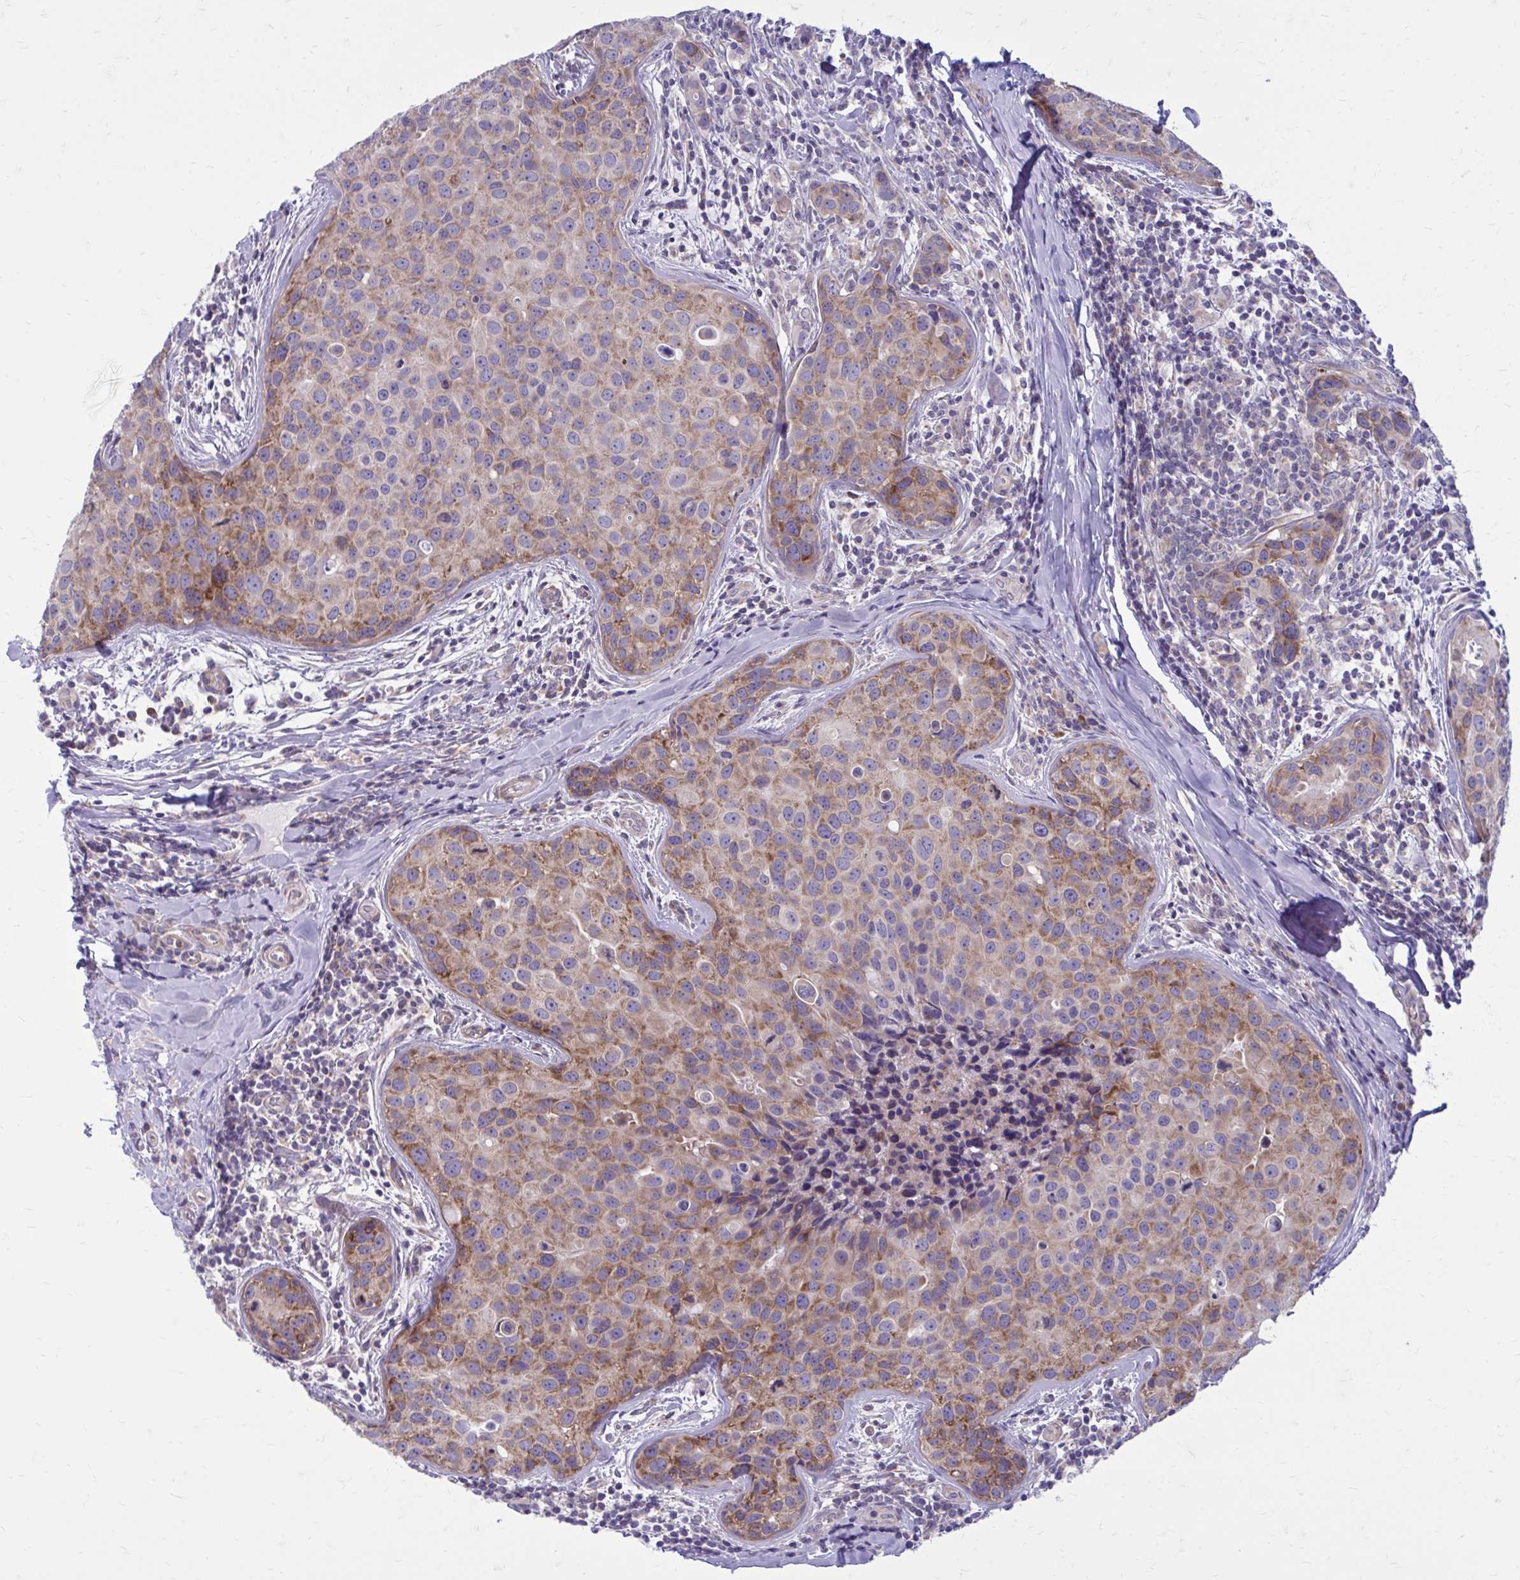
{"staining": {"intensity": "moderate", "quantity": ">75%", "location": "cytoplasmic/membranous"}, "tissue": "breast cancer", "cell_type": "Tumor cells", "image_type": "cancer", "snomed": [{"axis": "morphology", "description": "Duct carcinoma"}, {"axis": "topography", "description": "Breast"}], "caption": "Infiltrating ductal carcinoma (breast) stained with IHC shows moderate cytoplasmic/membranous positivity in about >75% of tumor cells. (Stains: DAB in brown, nuclei in blue, Microscopy: brightfield microscopy at high magnification).", "gene": "GIGYF2", "patient": {"sex": "female", "age": 24}}